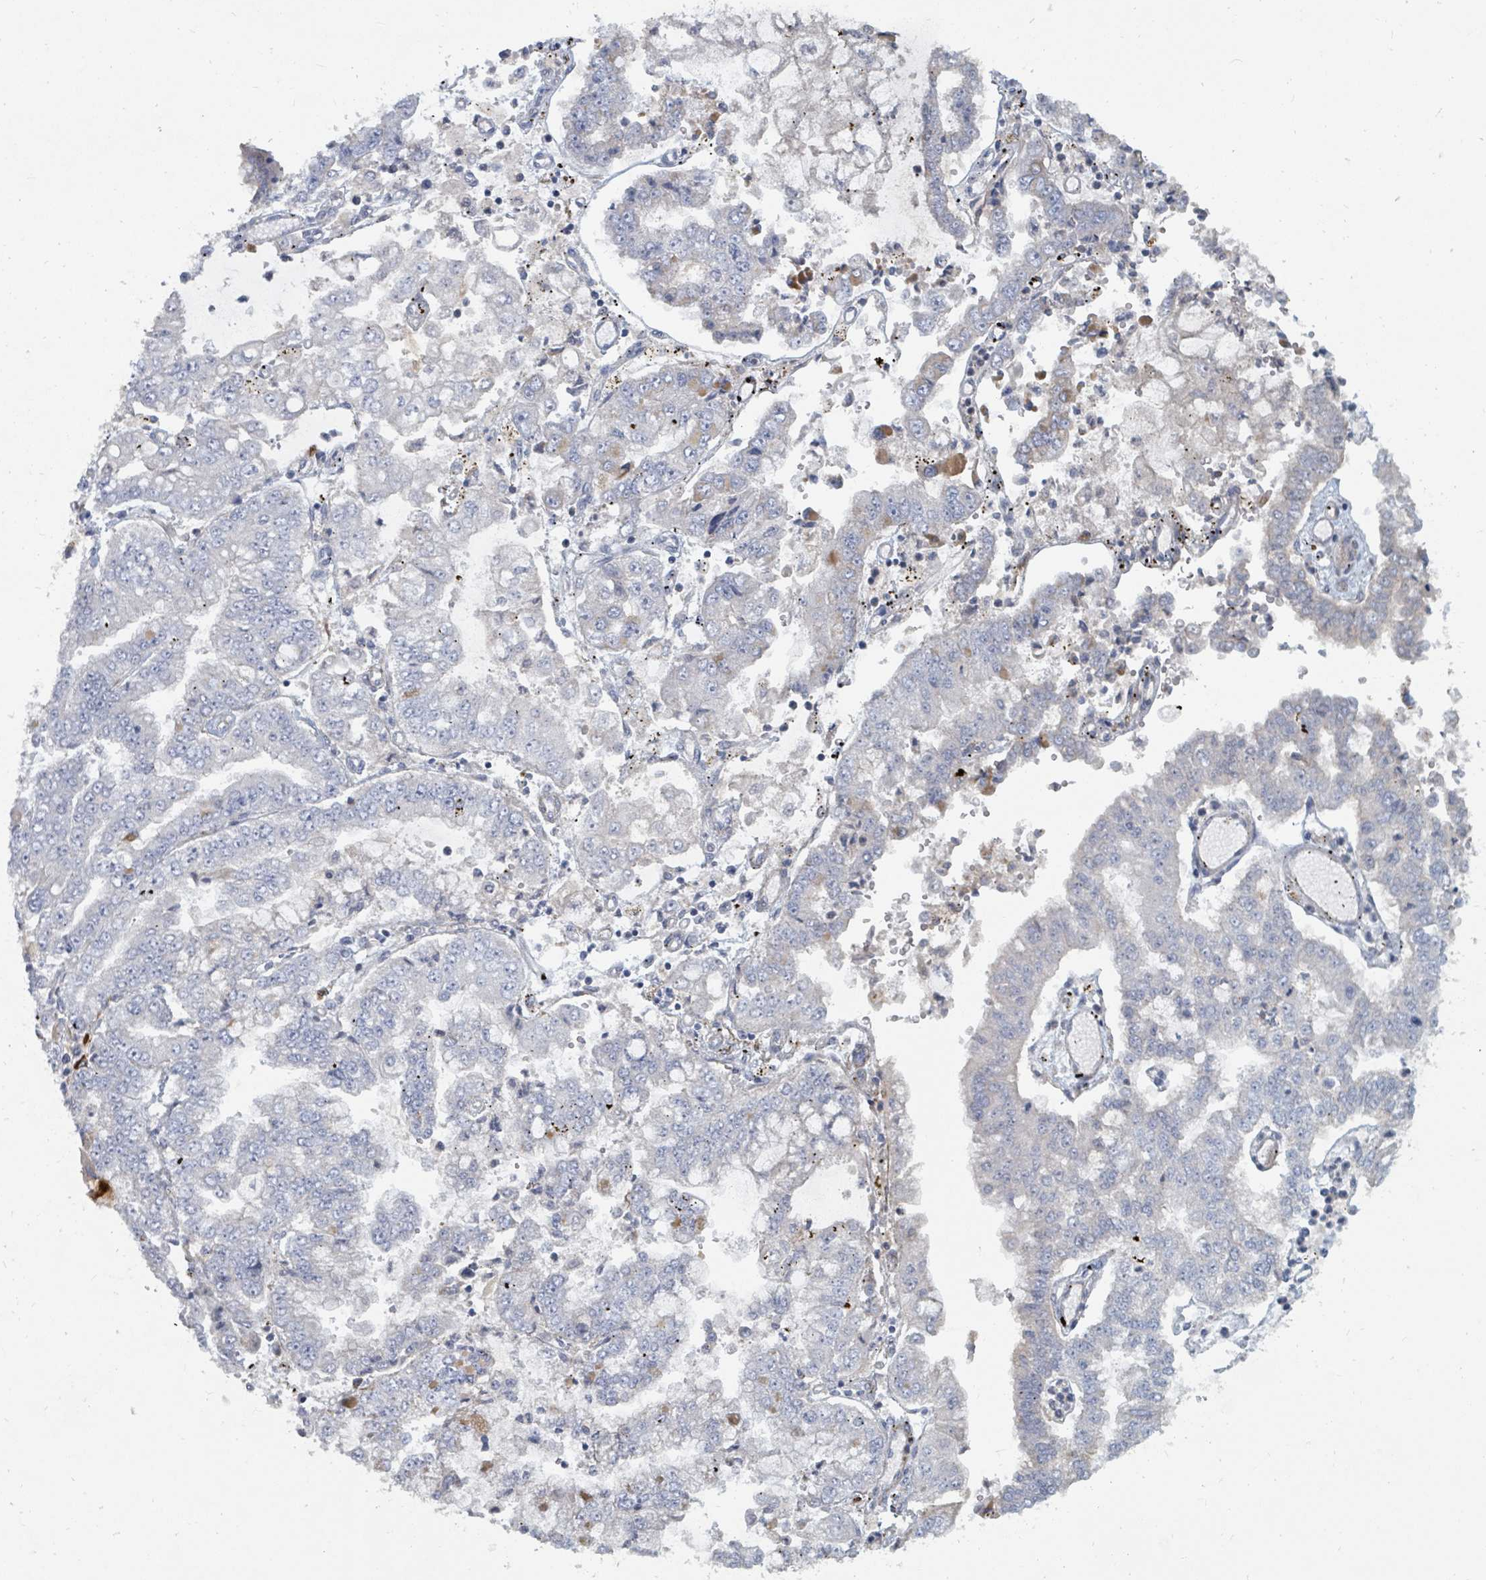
{"staining": {"intensity": "negative", "quantity": "none", "location": "none"}, "tissue": "stomach cancer", "cell_type": "Tumor cells", "image_type": "cancer", "snomed": [{"axis": "morphology", "description": "Adenocarcinoma, NOS"}, {"axis": "topography", "description": "Stomach"}], "caption": "There is no significant positivity in tumor cells of stomach adenocarcinoma.", "gene": "ARGFX", "patient": {"sex": "male", "age": 76}}